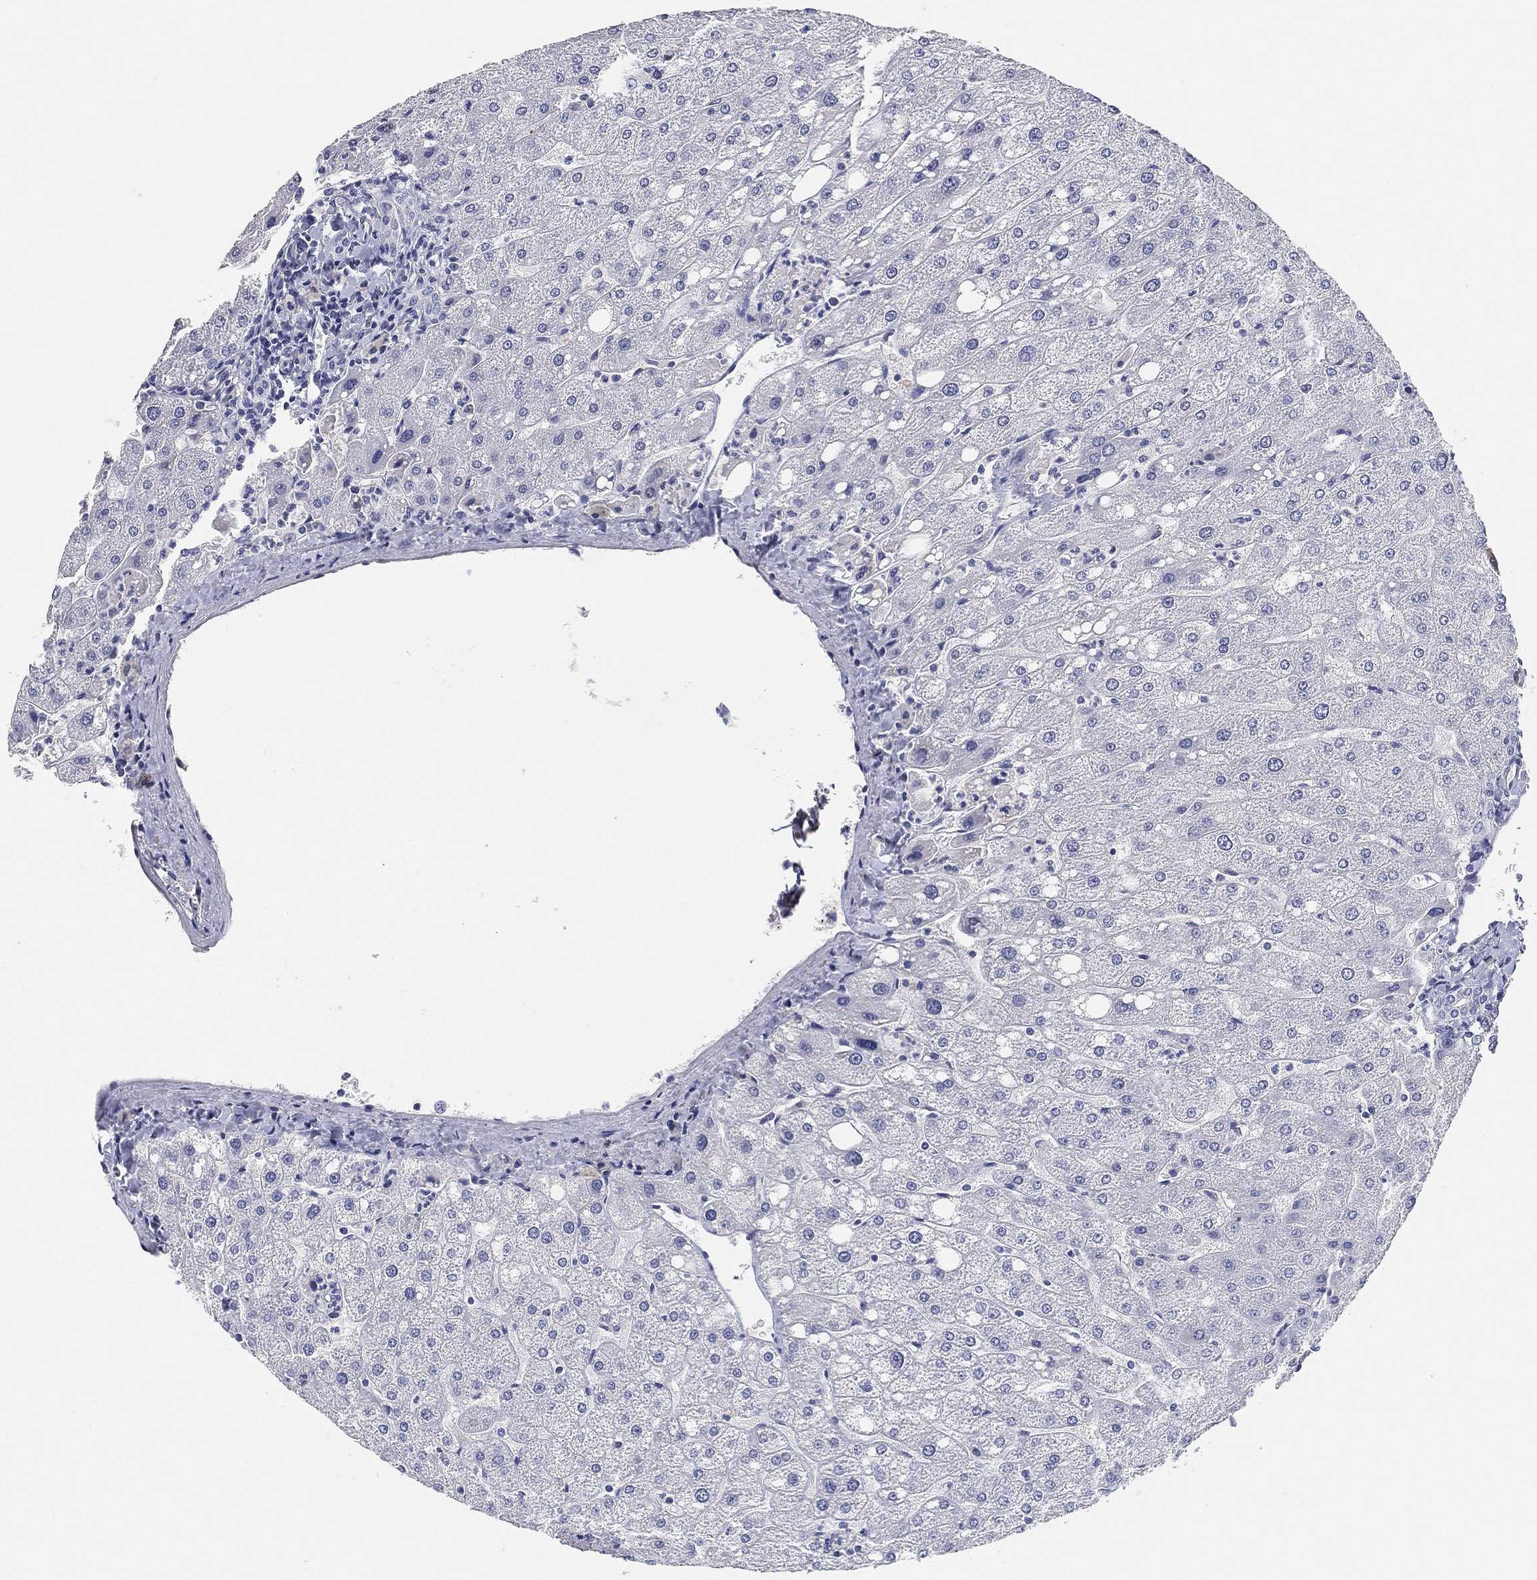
{"staining": {"intensity": "negative", "quantity": "none", "location": "none"}, "tissue": "liver", "cell_type": "Cholangiocytes", "image_type": "normal", "snomed": [{"axis": "morphology", "description": "Normal tissue, NOS"}, {"axis": "topography", "description": "Liver"}], "caption": "Histopathology image shows no significant protein staining in cholangiocytes of benign liver.", "gene": "GPR61", "patient": {"sex": "male", "age": 67}}